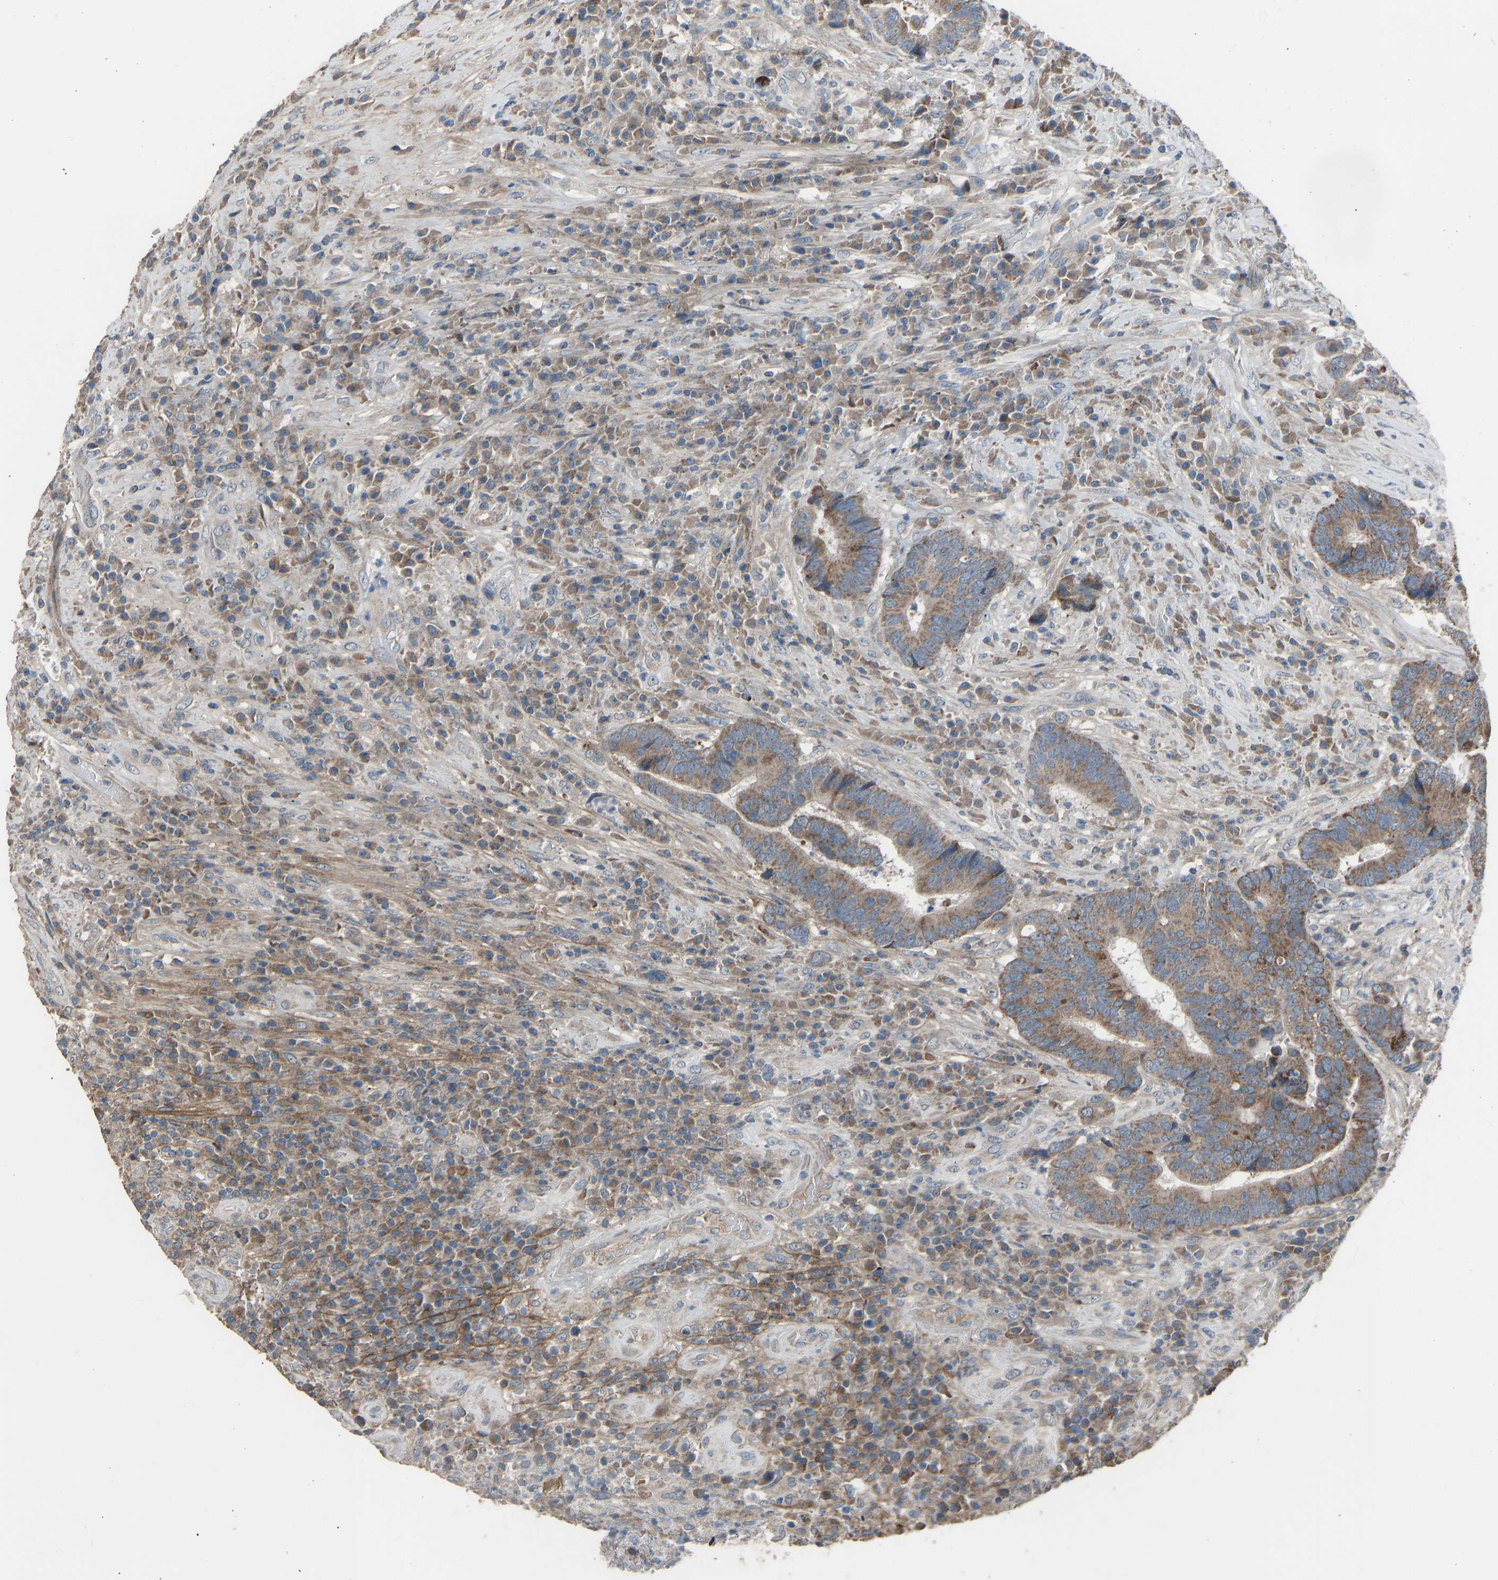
{"staining": {"intensity": "moderate", "quantity": ">75%", "location": "cytoplasmic/membranous"}, "tissue": "colorectal cancer", "cell_type": "Tumor cells", "image_type": "cancer", "snomed": [{"axis": "morphology", "description": "Adenocarcinoma, NOS"}, {"axis": "topography", "description": "Rectum"}], "caption": "IHC (DAB (3,3'-diaminobenzidine)) staining of human colorectal cancer (adenocarcinoma) demonstrates moderate cytoplasmic/membranous protein positivity in about >75% of tumor cells. (Brightfield microscopy of DAB IHC at high magnification).", "gene": "TGFBR3", "patient": {"sex": "female", "age": 89}}